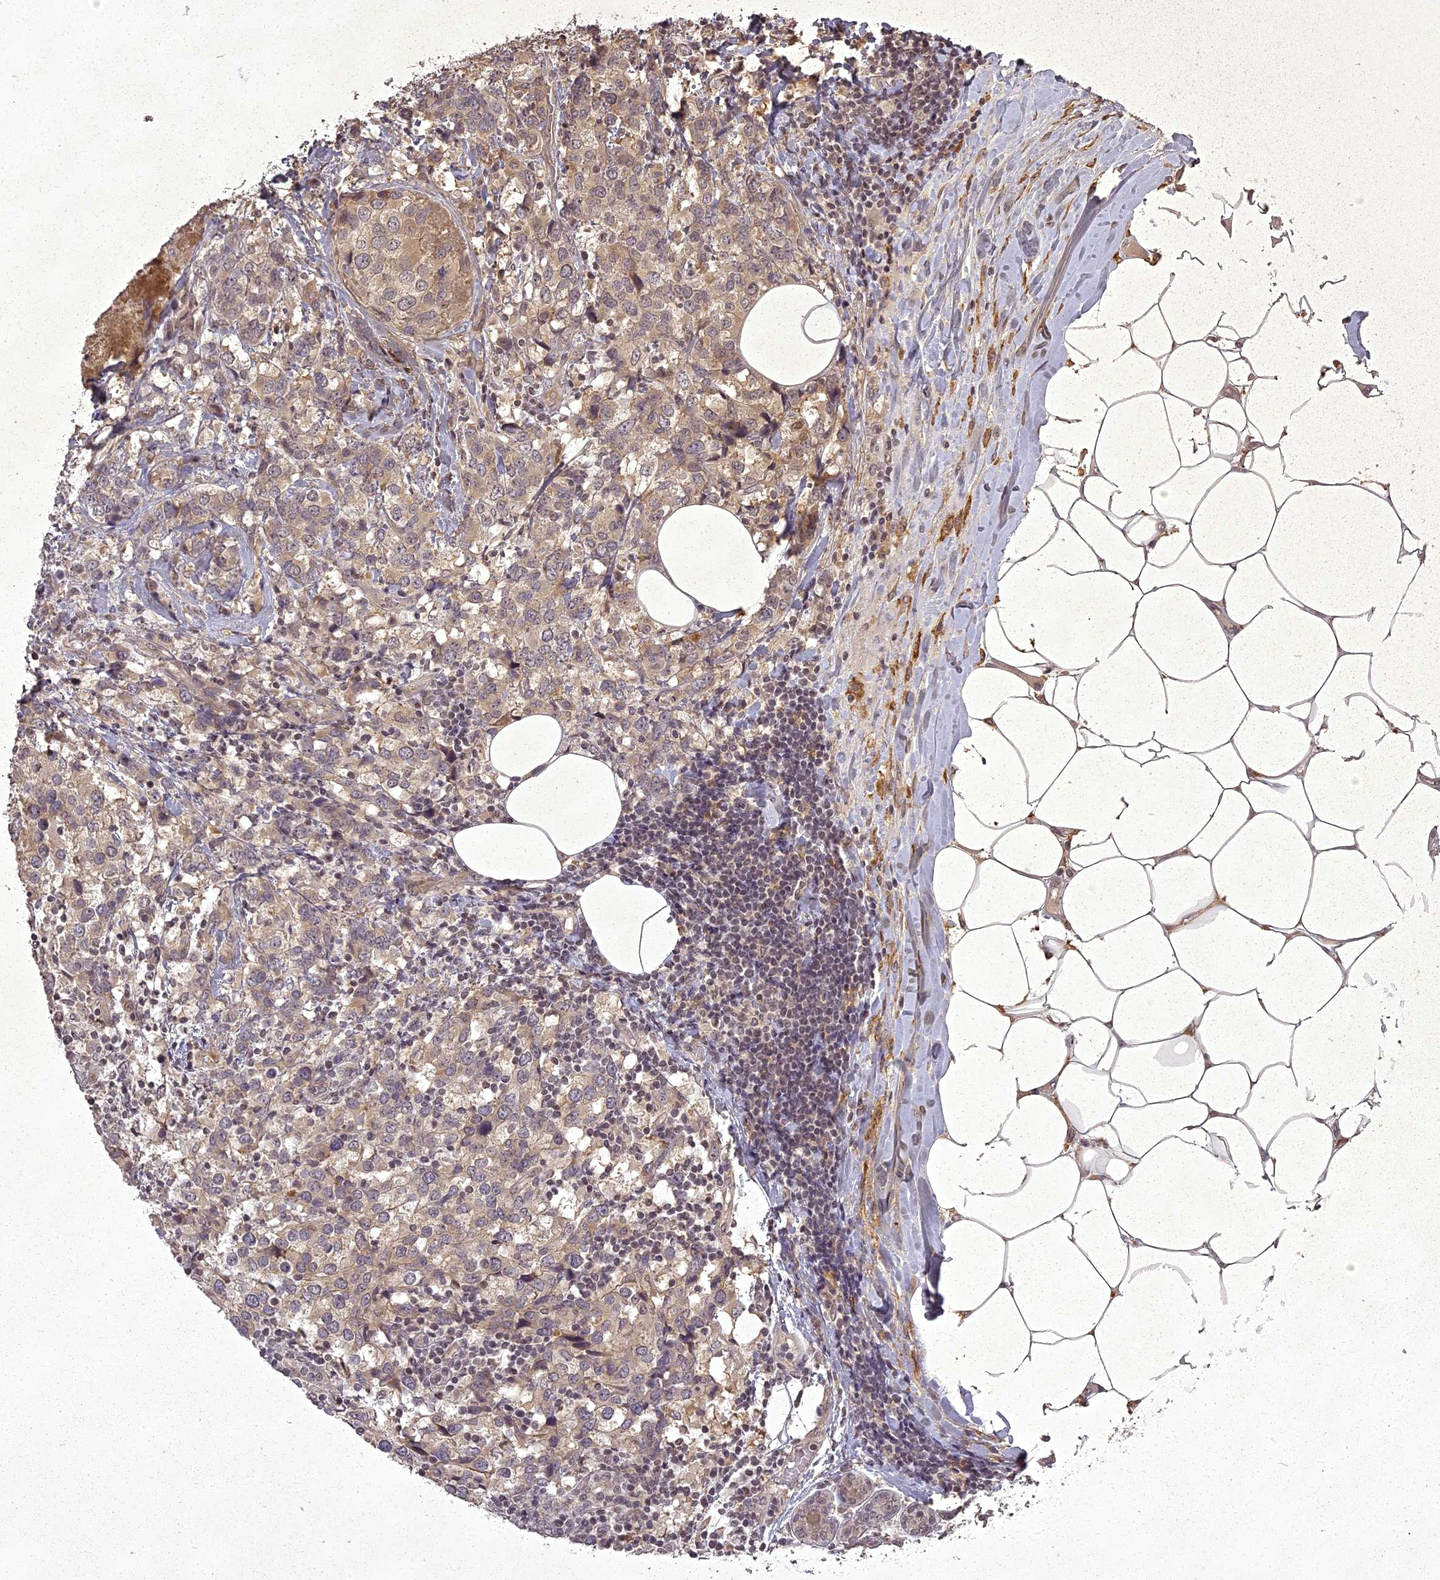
{"staining": {"intensity": "moderate", "quantity": "25%-75%", "location": "cytoplasmic/membranous"}, "tissue": "breast cancer", "cell_type": "Tumor cells", "image_type": "cancer", "snomed": [{"axis": "morphology", "description": "Lobular carcinoma"}, {"axis": "topography", "description": "Breast"}], "caption": "Immunohistochemistry (DAB) staining of human breast cancer displays moderate cytoplasmic/membranous protein positivity in approximately 25%-75% of tumor cells.", "gene": "ING5", "patient": {"sex": "female", "age": 59}}